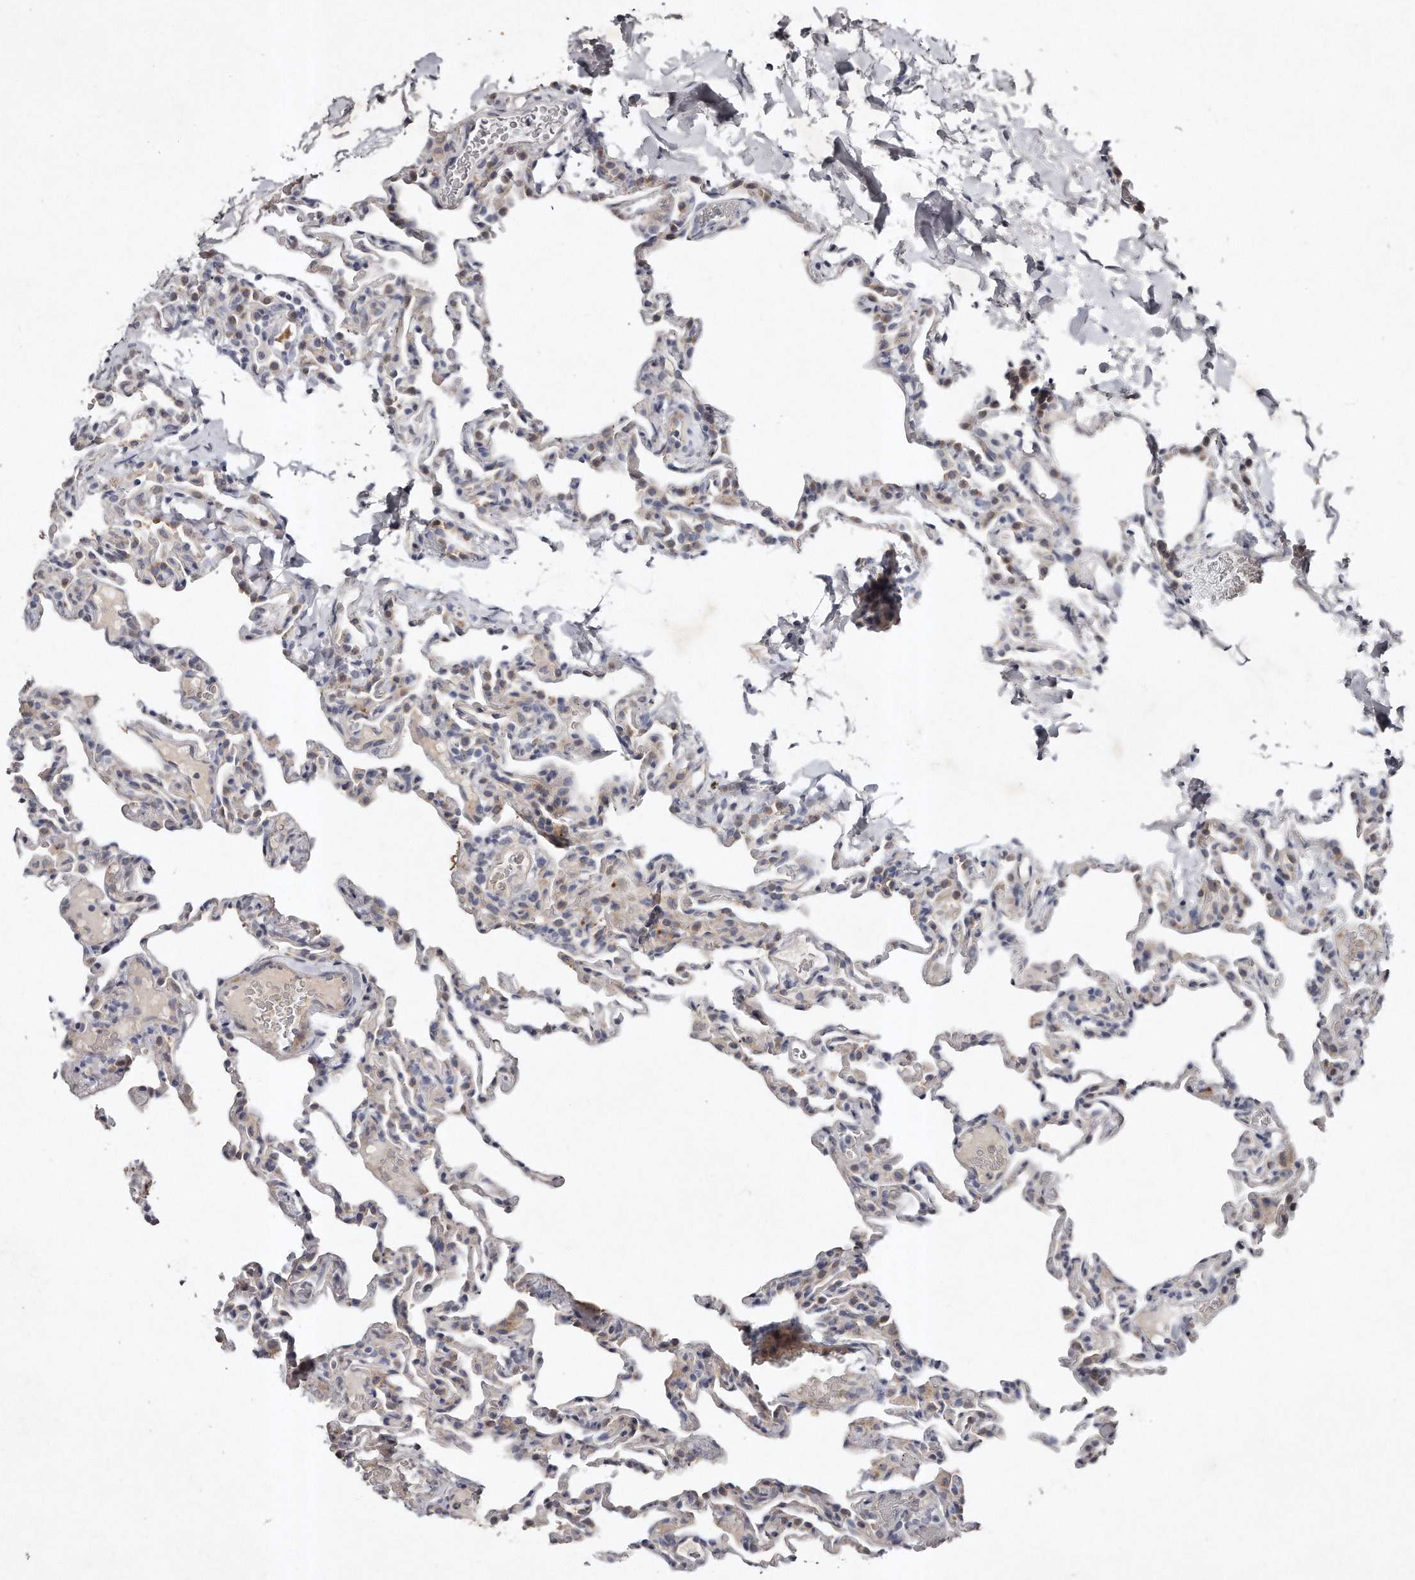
{"staining": {"intensity": "weak", "quantity": "<25%", "location": "cytoplasmic/membranous"}, "tissue": "lung", "cell_type": "Alveolar cells", "image_type": "normal", "snomed": [{"axis": "morphology", "description": "Normal tissue, NOS"}, {"axis": "topography", "description": "Lung"}], "caption": "A high-resolution histopathology image shows immunohistochemistry staining of normal lung, which shows no significant expression in alveolar cells.", "gene": "TECR", "patient": {"sex": "male", "age": 20}}